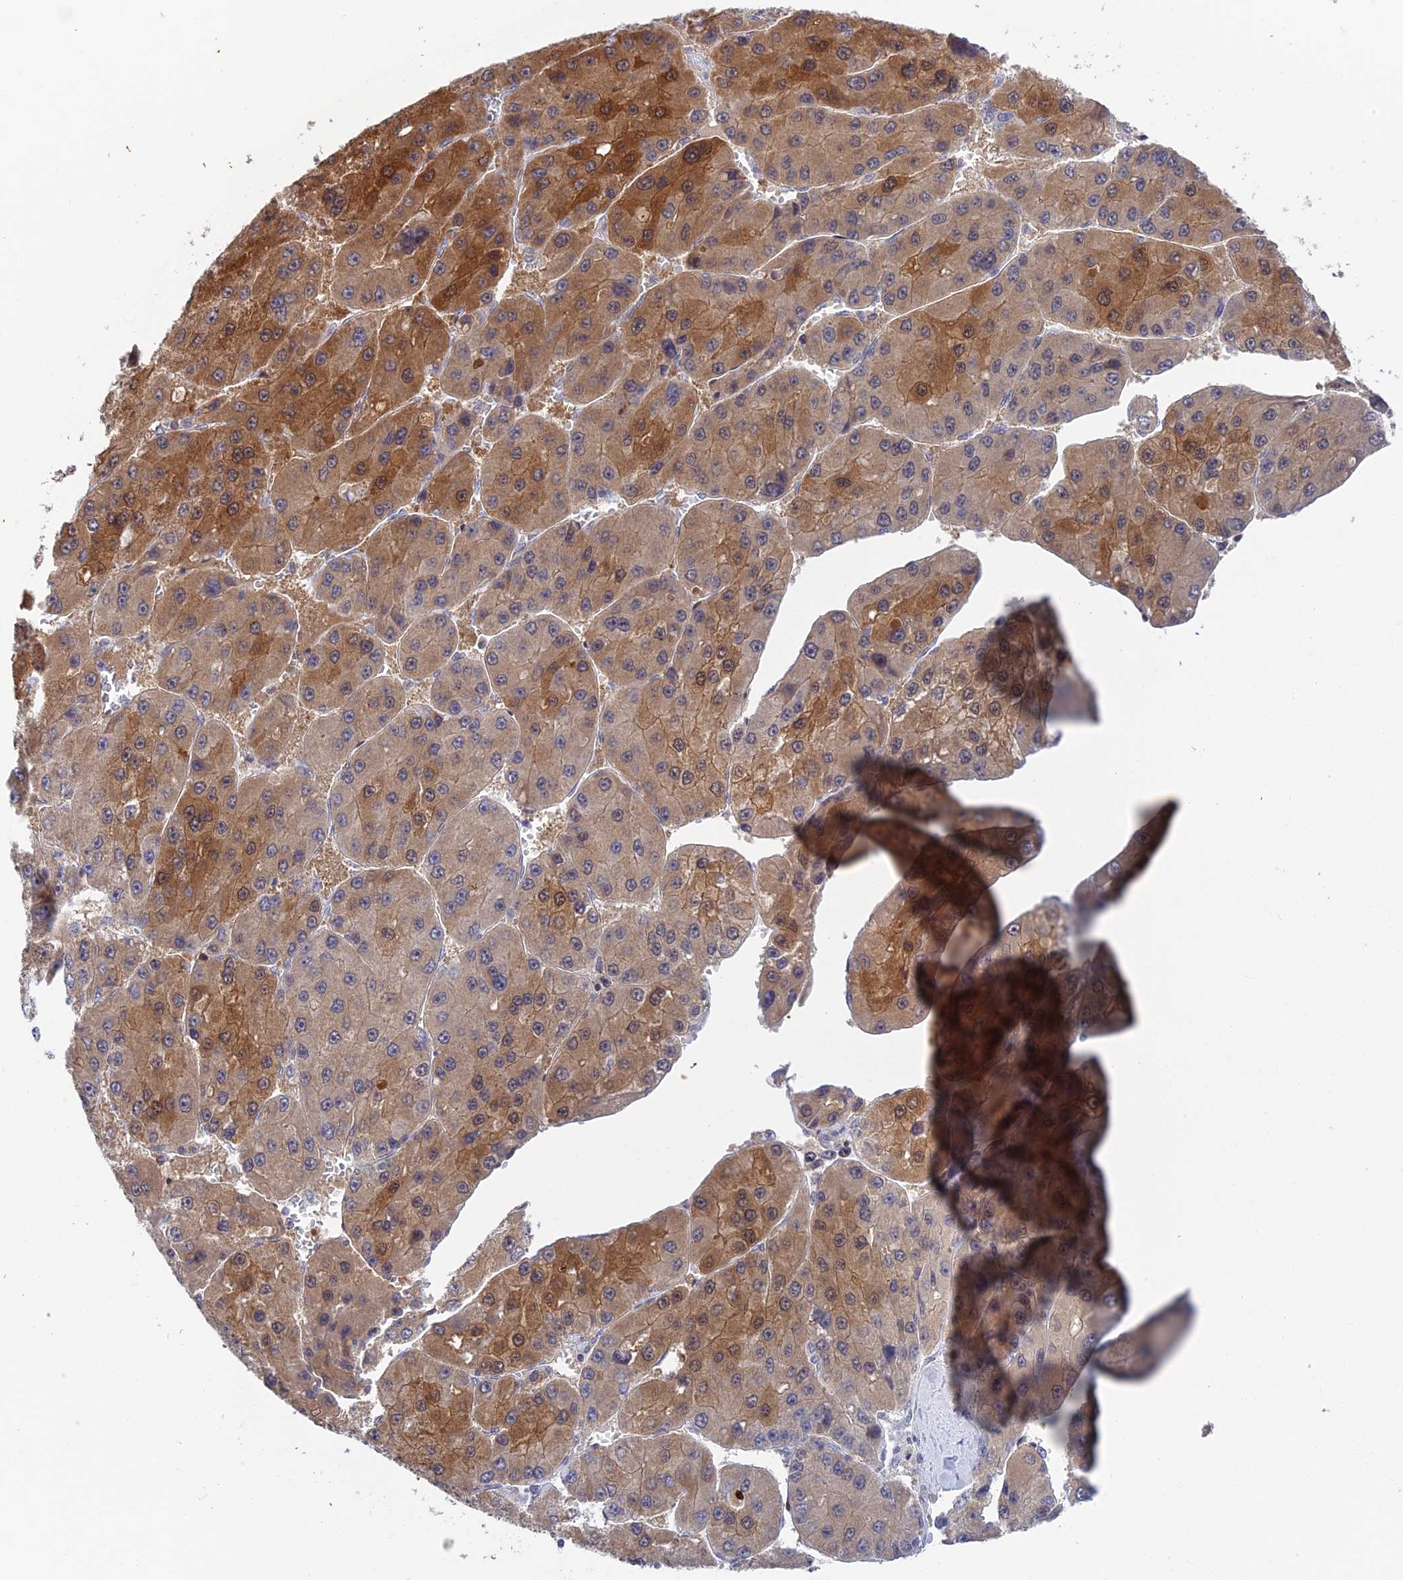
{"staining": {"intensity": "moderate", "quantity": ">75%", "location": "cytoplasmic/membranous"}, "tissue": "liver cancer", "cell_type": "Tumor cells", "image_type": "cancer", "snomed": [{"axis": "morphology", "description": "Carcinoma, Hepatocellular, NOS"}, {"axis": "topography", "description": "Liver"}], "caption": "There is medium levels of moderate cytoplasmic/membranous expression in tumor cells of liver hepatocellular carcinoma, as demonstrated by immunohistochemical staining (brown color).", "gene": "ELOA2", "patient": {"sex": "female", "age": 73}}